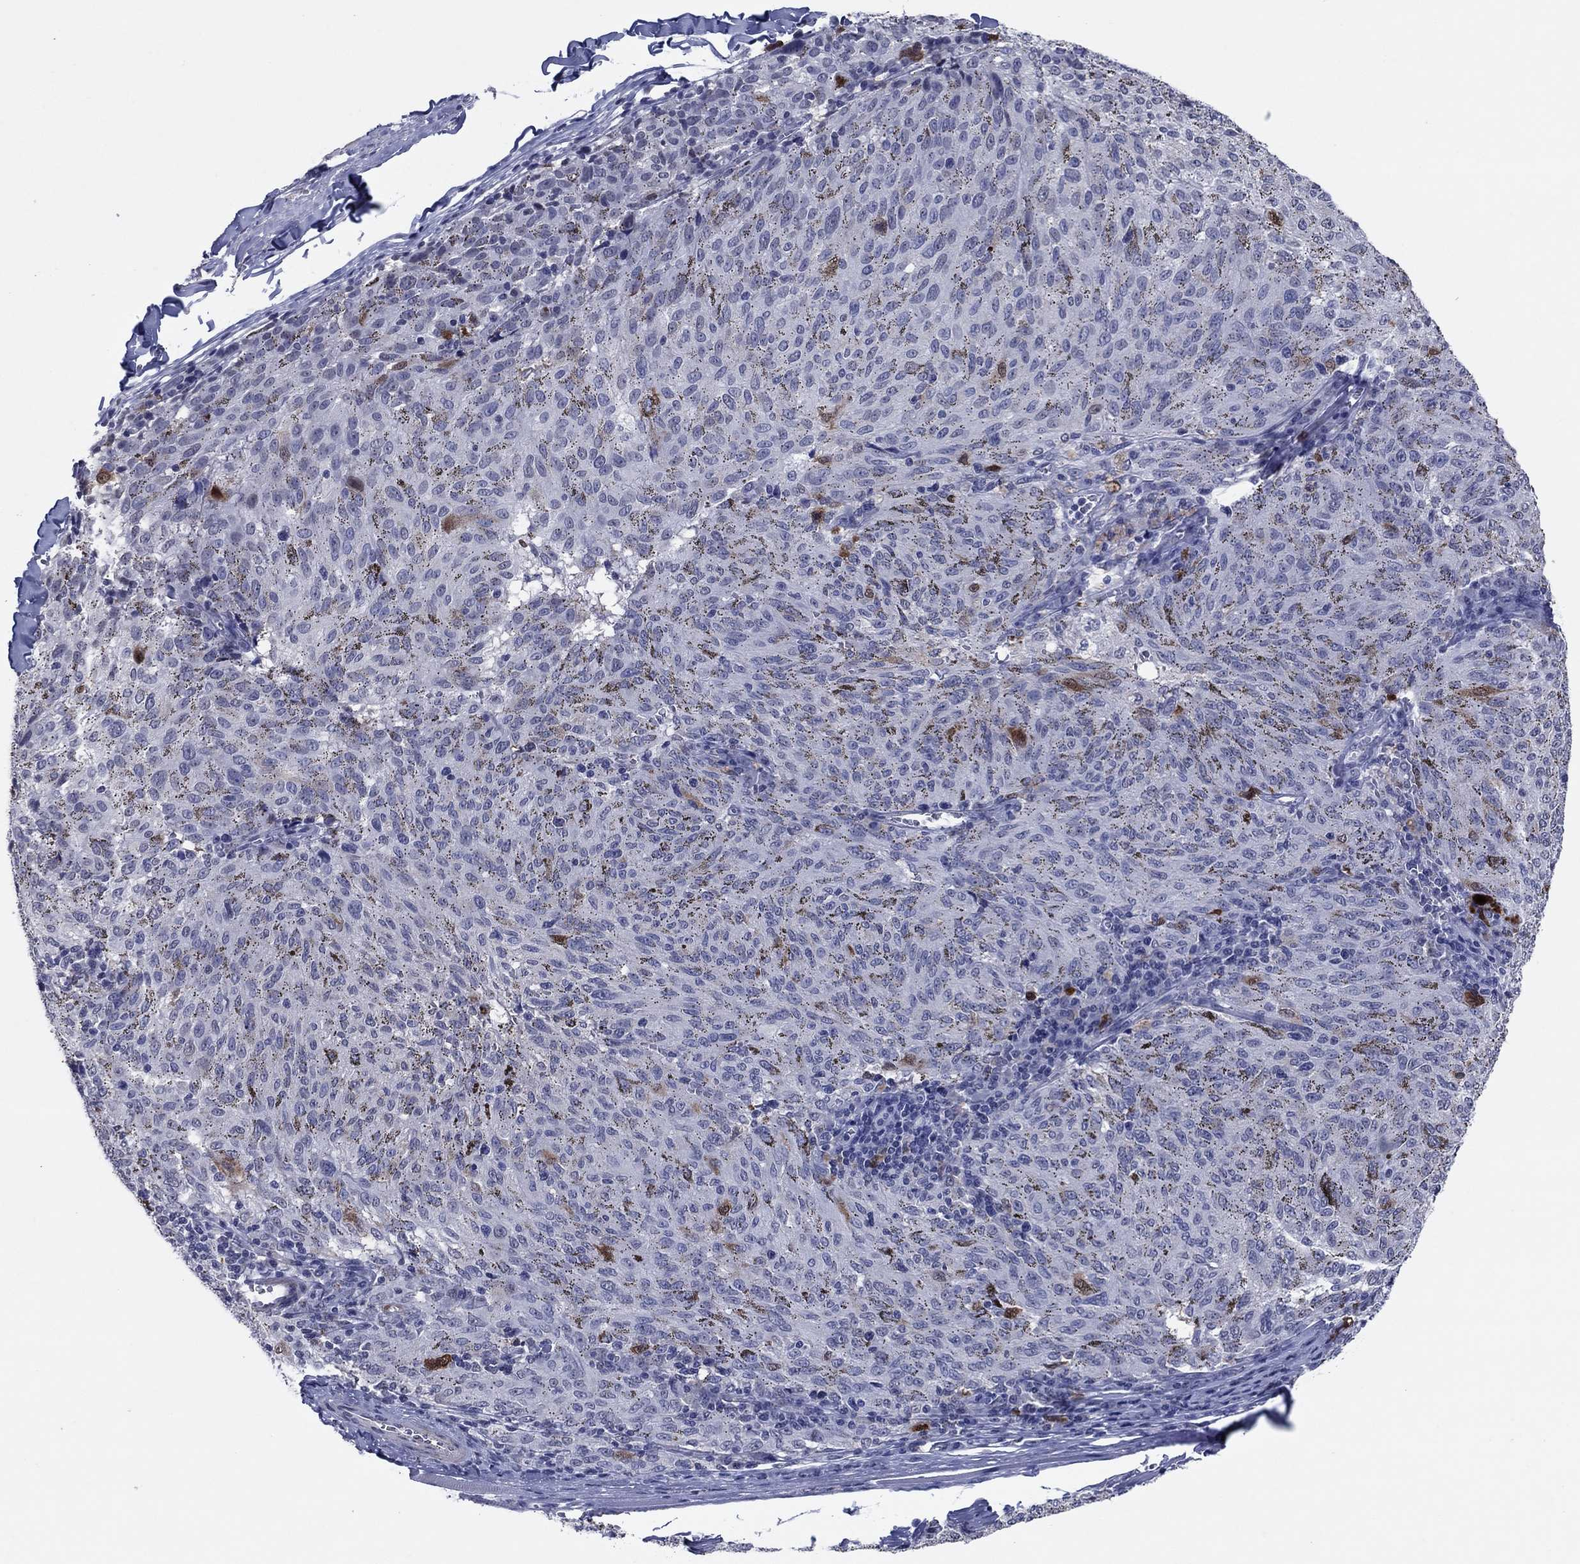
{"staining": {"intensity": "negative", "quantity": "none", "location": "none"}, "tissue": "melanoma", "cell_type": "Tumor cells", "image_type": "cancer", "snomed": [{"axis": "morphology", "description": "Malignant melanoma, NOS"}, {"axis": "topography", "description": "Skin"}], "caption": "Immunohistochemistry (IHC) of human malignant melanoma shows no expression in tumor cells.", "gene": "TYMS", "patient": {"sex": "female", "age": 72}}